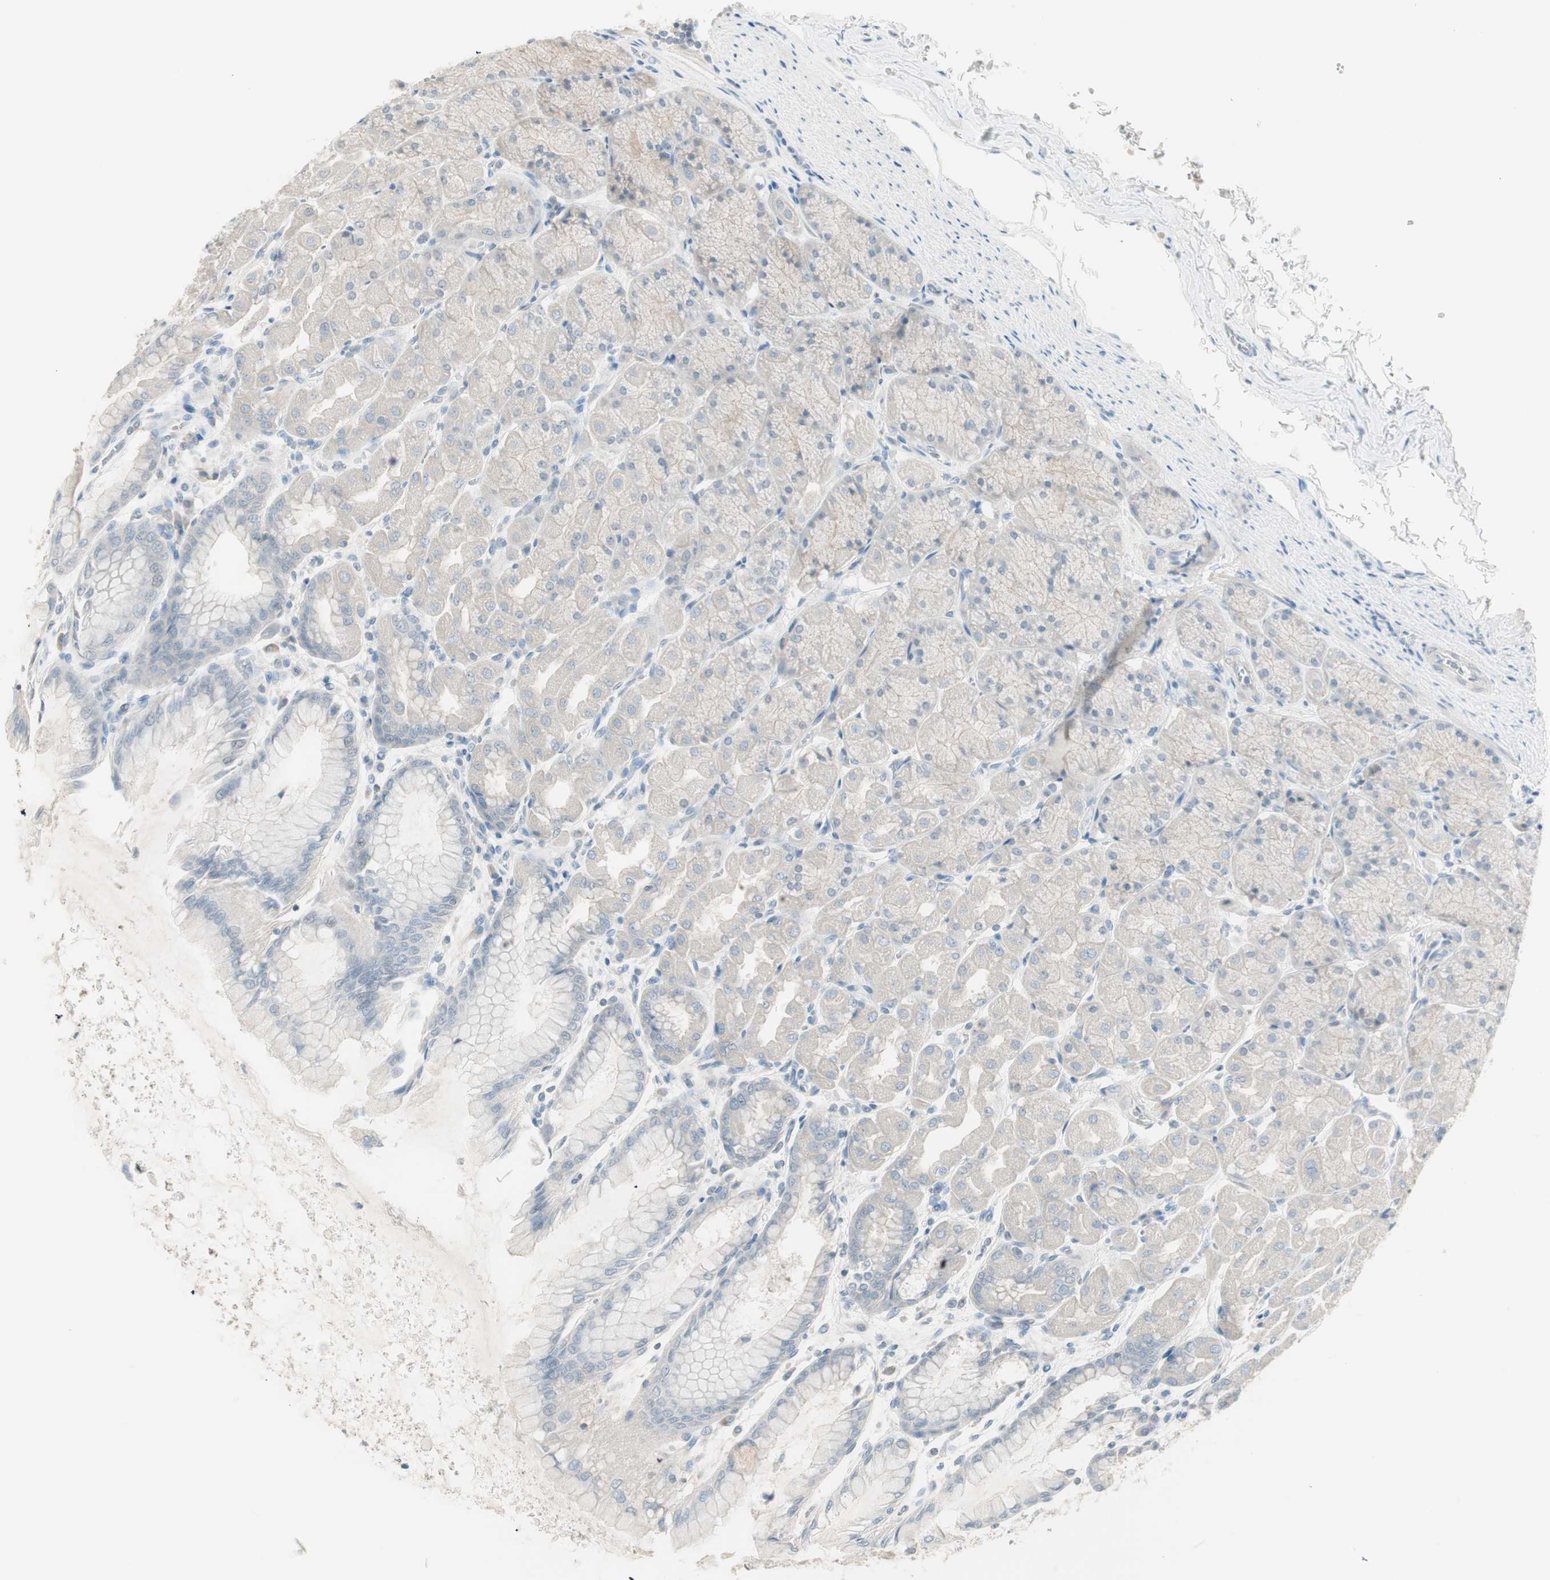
{"staining": {"intensity": "weak", "quantity": "25%-75%", "location": "cytoplasmic/membranous"}, "tissue": "stomach", "cell_type": "Glandular cells", "image_type": "normal", "snomed": [{"axis": "morphology", "description": "Normal tissue, NOS"}, {"axis": "topography", "description": "Stomach, upper"}], "caption": "This micrograph demonstrates IHC staining of normal stomach, with low weak cytoplasmic/membranous positivity in approximately 25%-75% of glandular cells.", "gene": "ITLN2", "patient": {"sex": "female", "age": 56}}